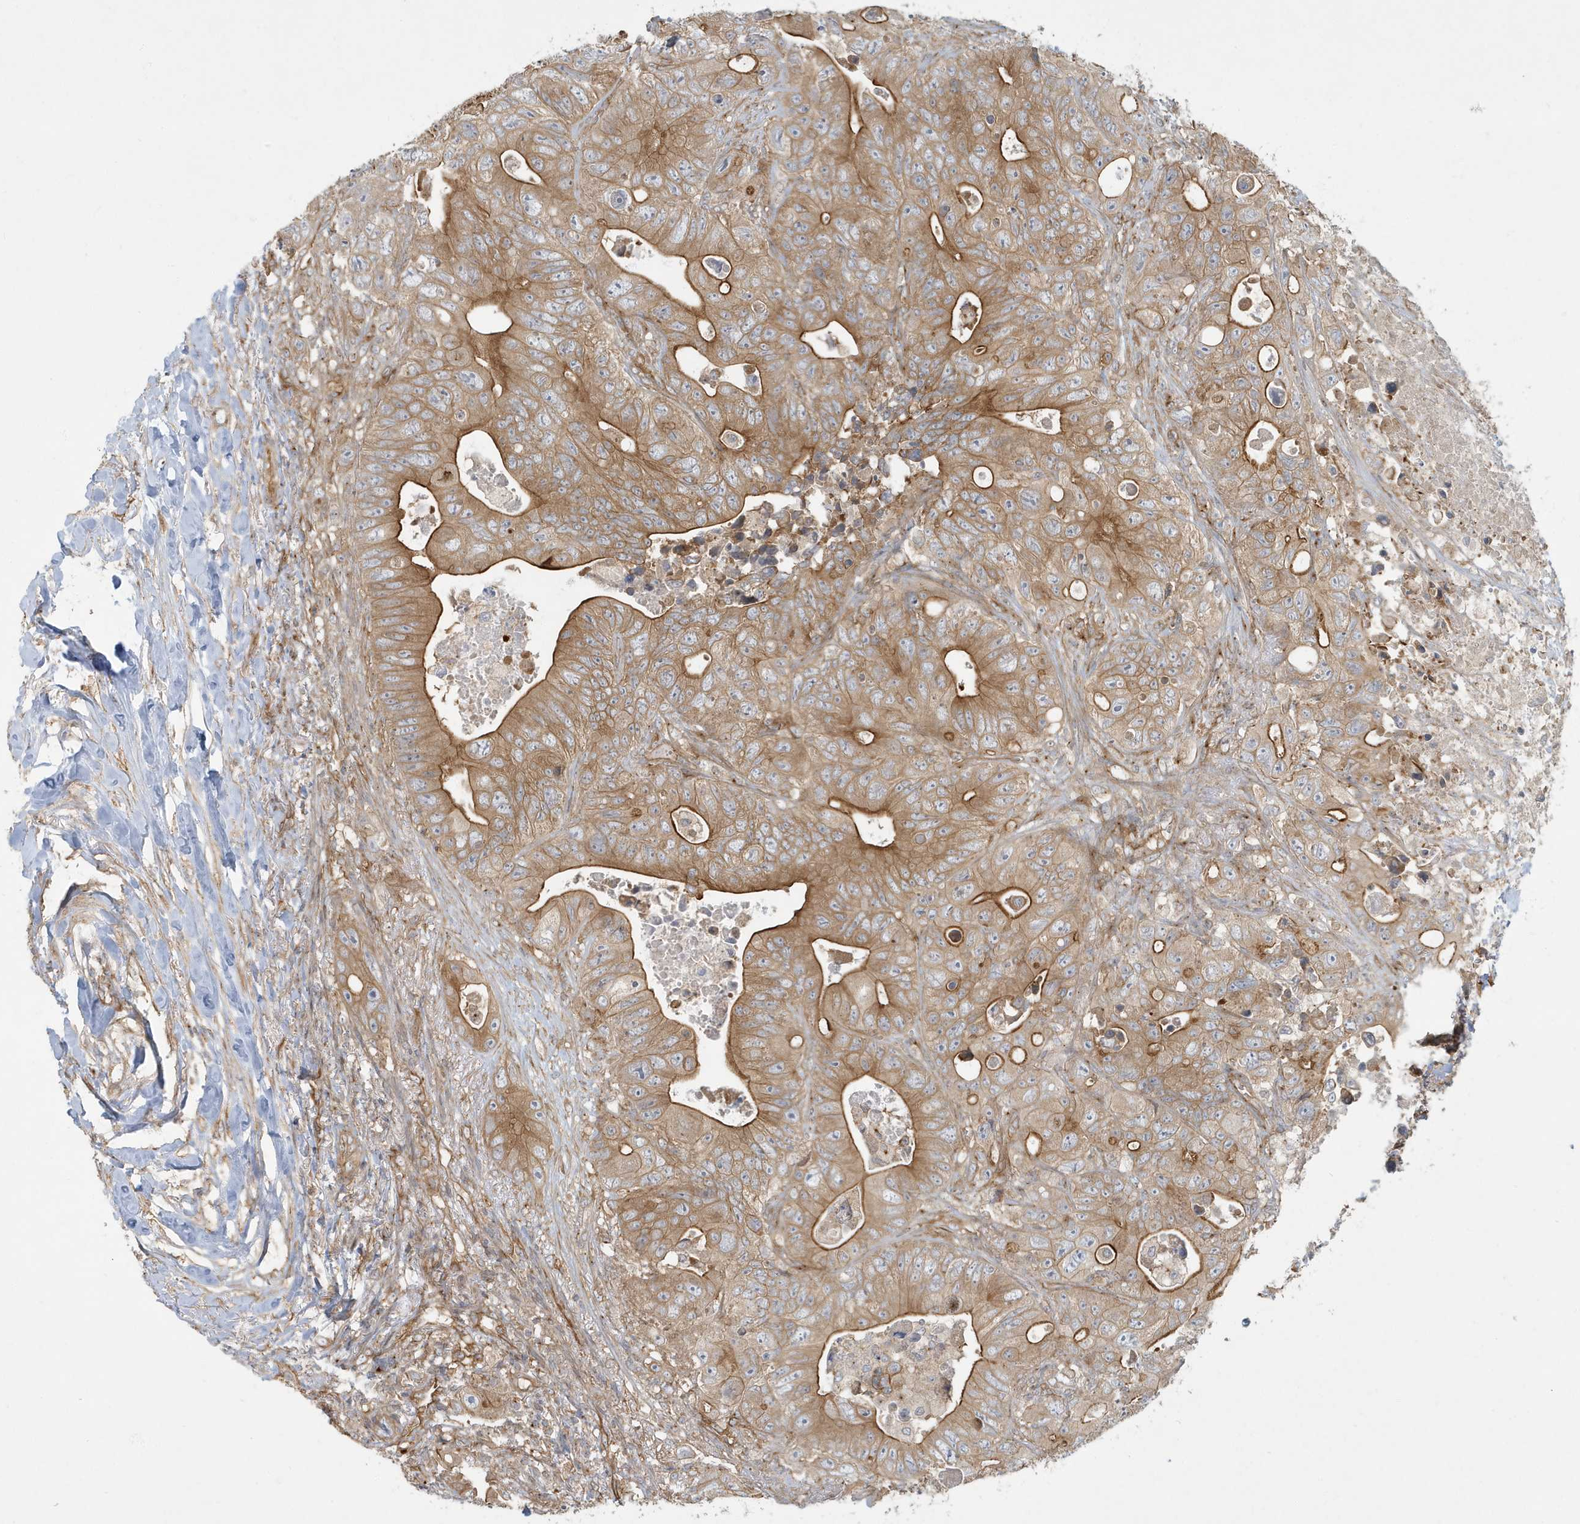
{"staining": {"intensity": "moderate", "quantity": ">75%", "location": "cytoplasmic/membranous"}, "tissue": "colorectal cancer", "cell_type": "Tumor cells", "image_type": "cancer", "snomed": [{"axis": "morphology", "description": "Adenocarcinoma, NOS"}, {"axis": "topography", "description": "Colon"}], "caption": "Colorectal cancer stained with IHC reveals moderate cytoplasmic/membranous expression in about >75% of tumor cells.", "gene": "ATP23", "patient": {"sex": "female", "age": 46}}